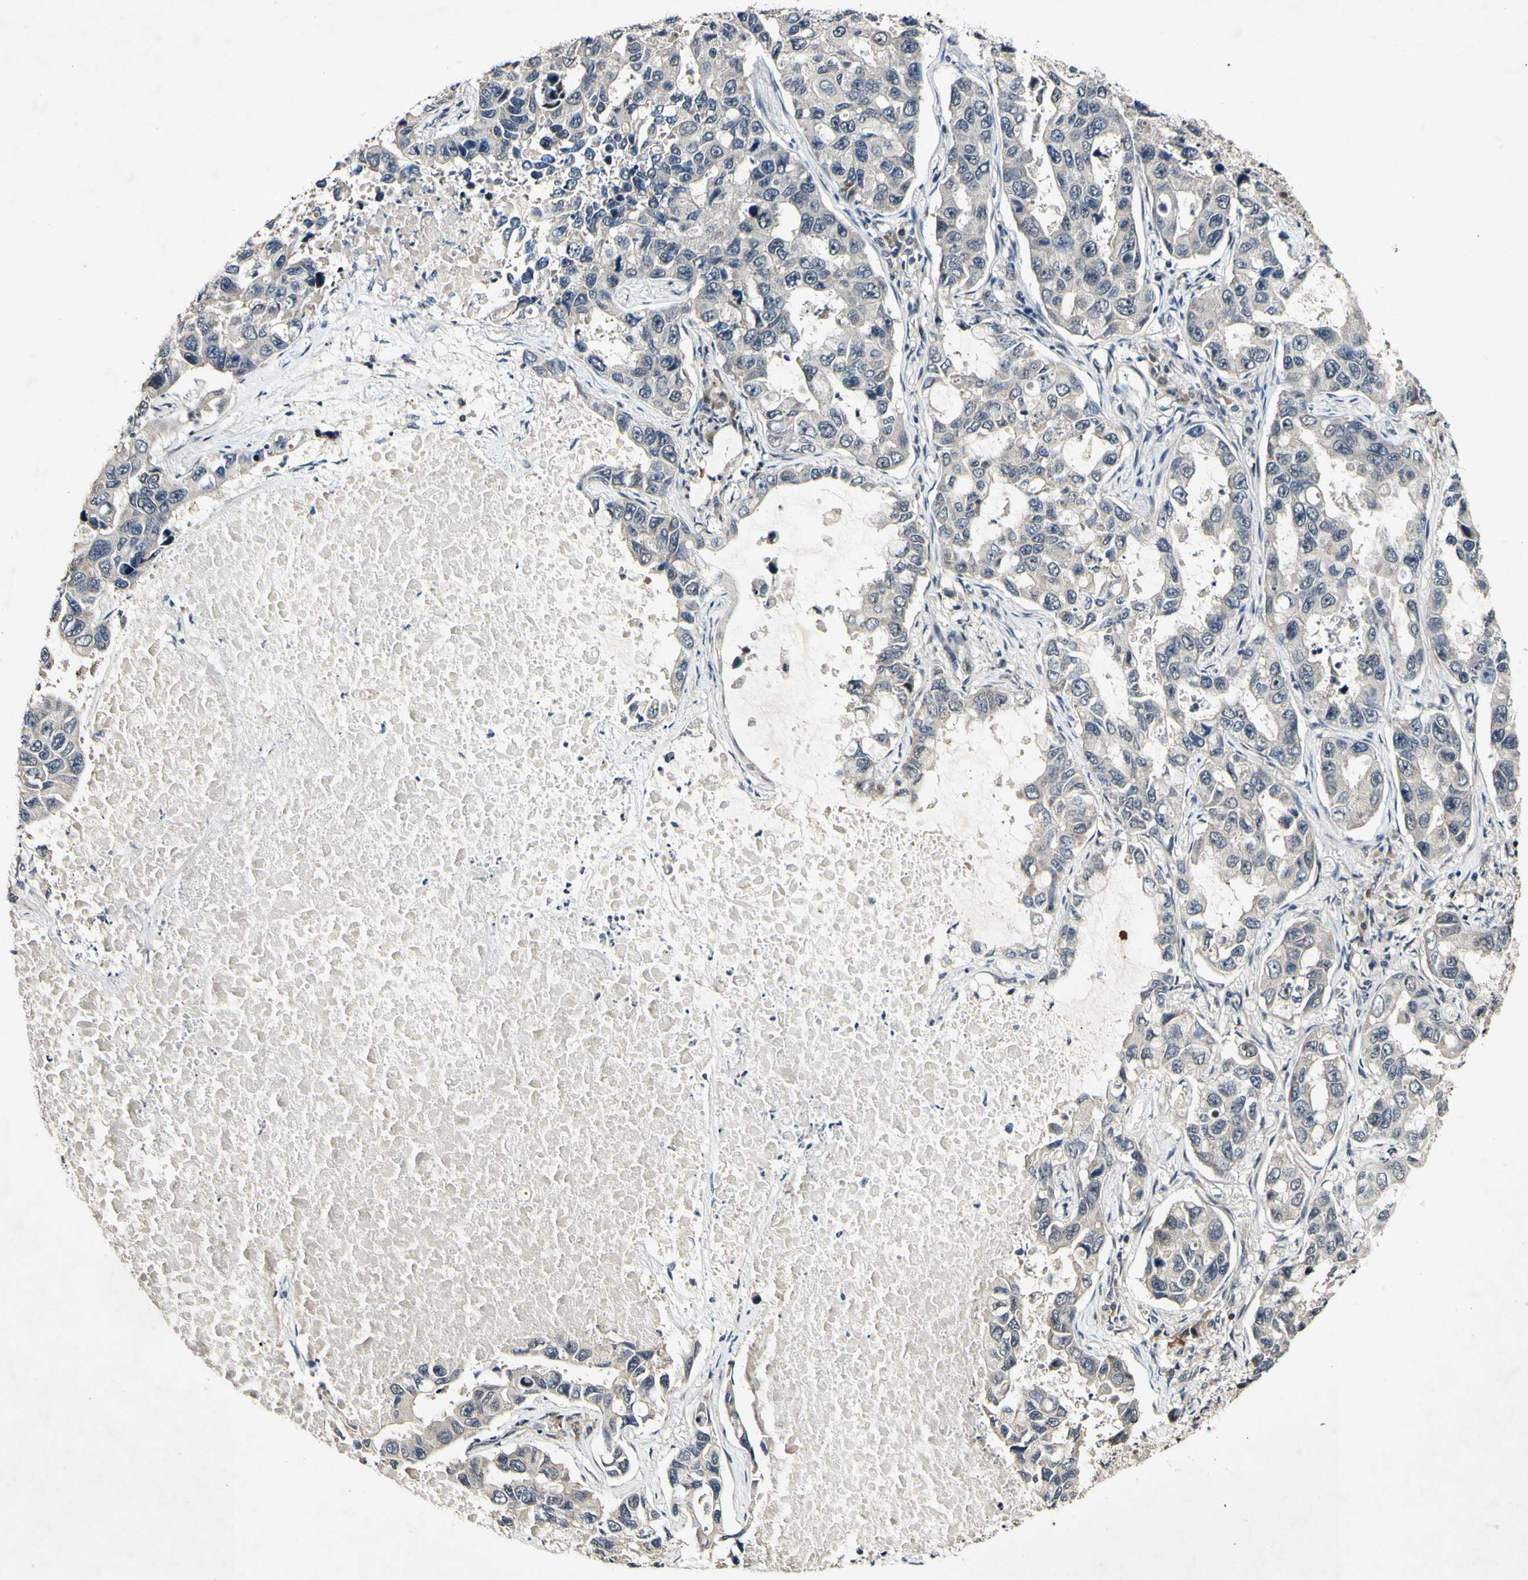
{"staining": {"intensity": "weak", "quantity": "25%-75%", "location": "cytoplasmic/membranous,nuclear"}, "tissue": "lung cancer", "cell_type": "Tumor cells", "image_type": "cancer", "snomed": [{"axis": "morphology", "description": "Adenocarcinoma, NOS"}, {"axis": "topography", "description": "Lung"}], "caption": "Immunohistochemical staining of lung cancer (adenocarcinoma) exhibits low levels of weak cytoplasmic/membranous and nuclear staining in about 25%-75% of tumor cells. (IHC, brightfield microscopy, high magnification).", "gene": "POLR2F", "patient": {"sex": "male", "age": 64}}